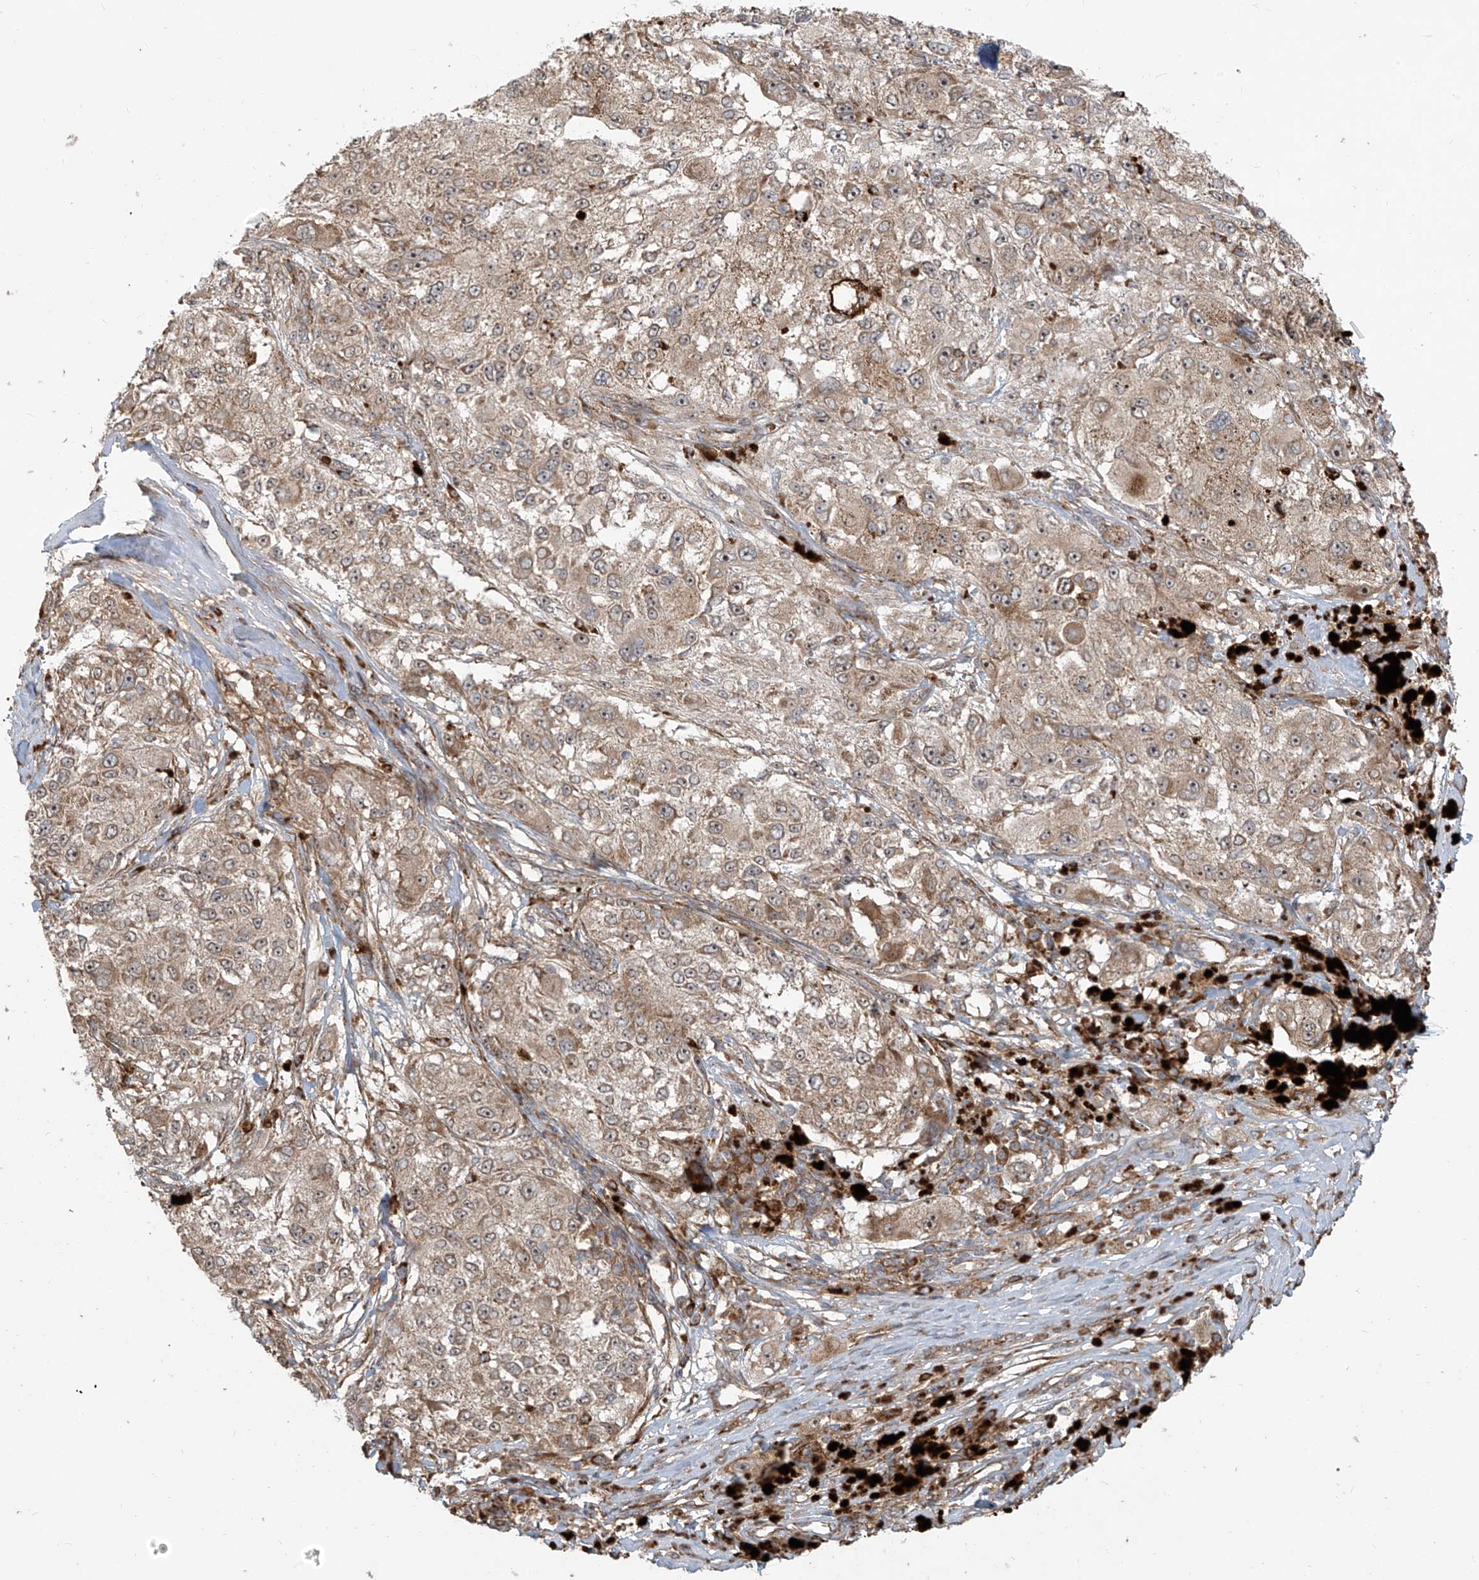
{"staining": {"intensity": "moderate", "quantity": ">75%", "location": "cytoplasmic/membranous"}, "tissue": "melanoma", "cell_type": "Tumor cells", "image_type": "cancer", "snomed": [{"axis": "morphology", "description": "Necrosis, NOS"}, {"axis": "morphology", "description": "Malignant melanoma, NOS"}, {"axis": "topography", "description": "Skin"}], "caption": "Human malignant melanoma stained with a brown dye exhibits moderate cytoplasmic/membranous positive positivity in approximately >75% of tumor cells.", "gene": "KATNIP", "patient": {"sex": "female", "age": 87}}